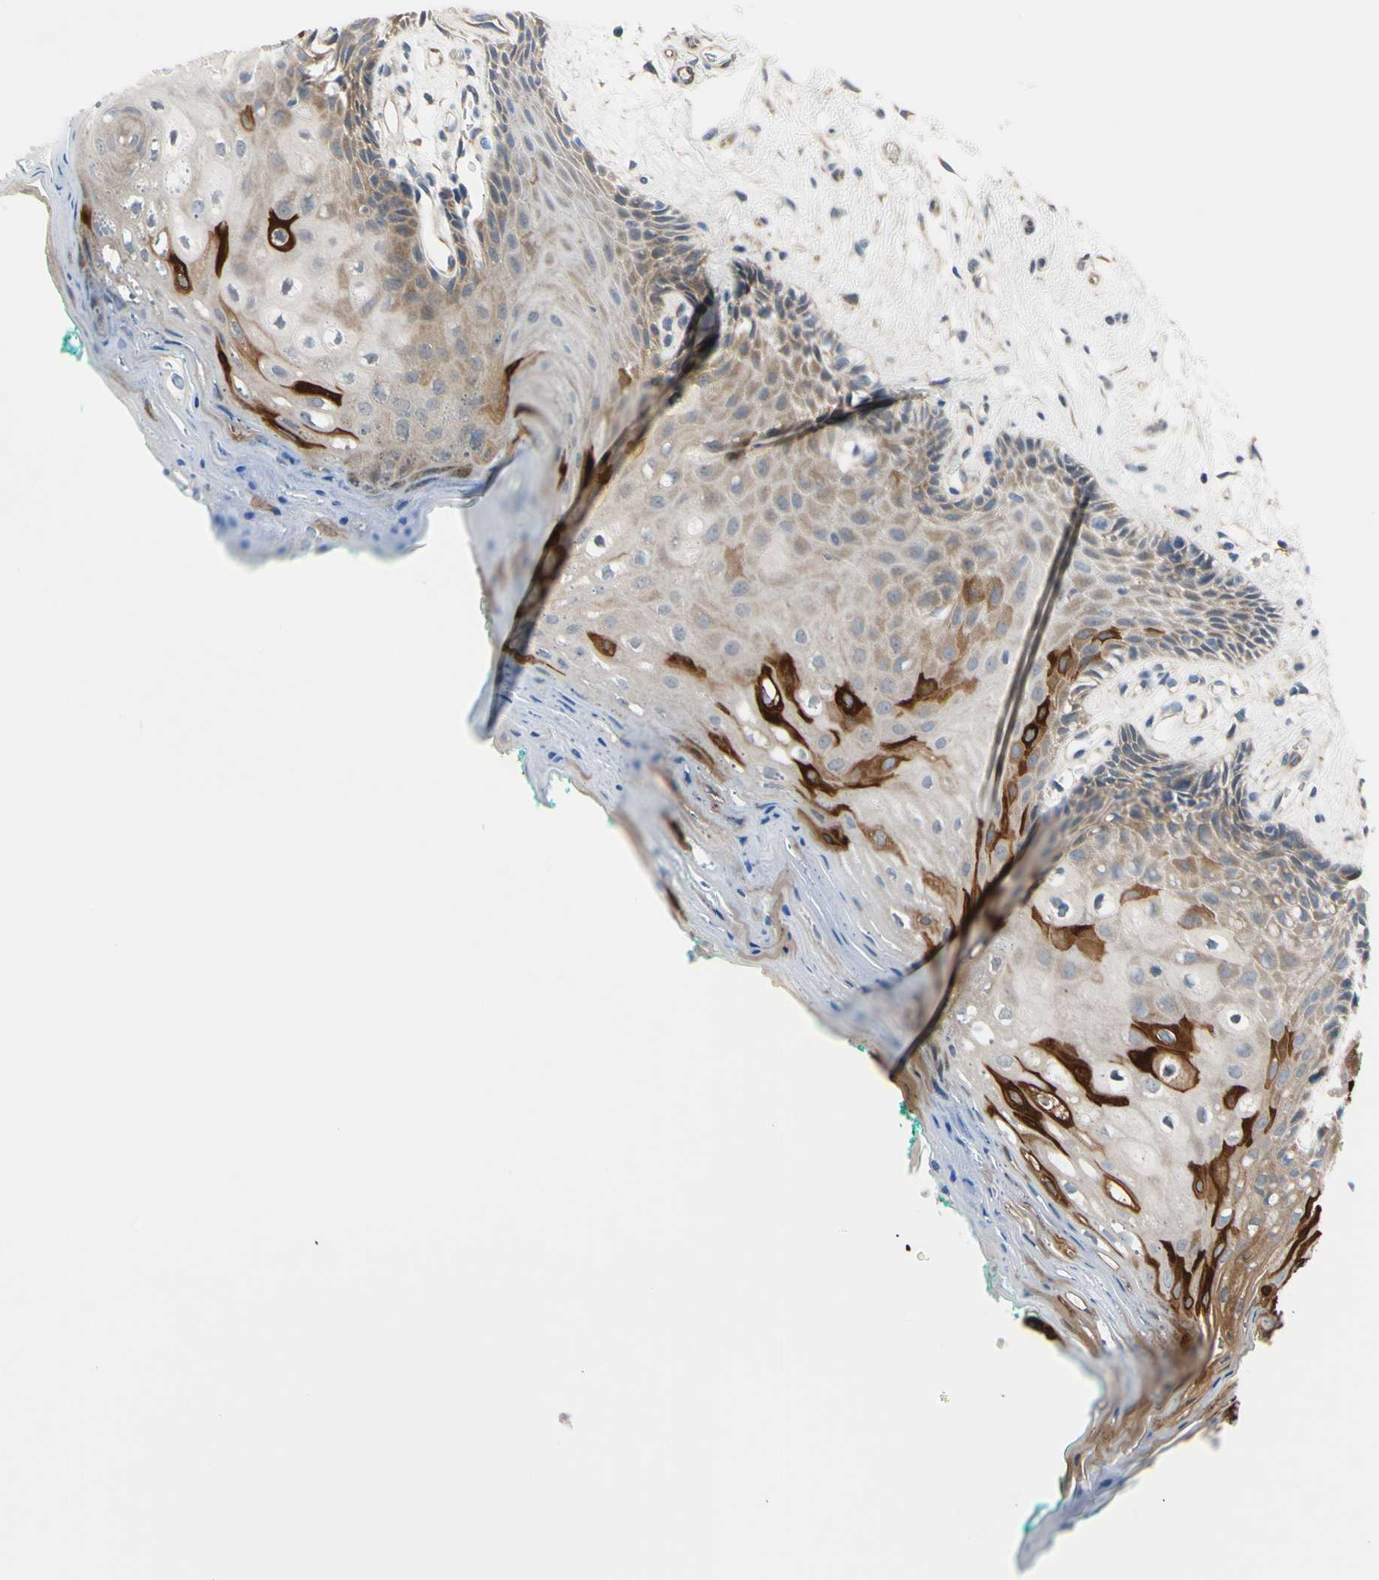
{"staining": {"intensity": "strong", "quantity": "<25%", "location": "cytoplasmic/membranous"}, "tissue": "oral mucosa", "cell_type": "Squamous epithelial cells", "image_type": "normal", "snomed": [{"axis": "morphology", "description": "Normal tissue, NOS"}, {"axis": "topography", "description": "Skeletal muscle"}, {"axis": "topography", "description": "Oral tissue"}, {"axis": "topography", "description": "Peripheral nerve tissue"}], "caption": "Protein staining of normal oral mucosa displays strong cytoplasmic/membranous positivity in approximately <25% of squamous epithelial cells.", "gene": "SVIL", "patient": {"sex": "female", "age": 84}}